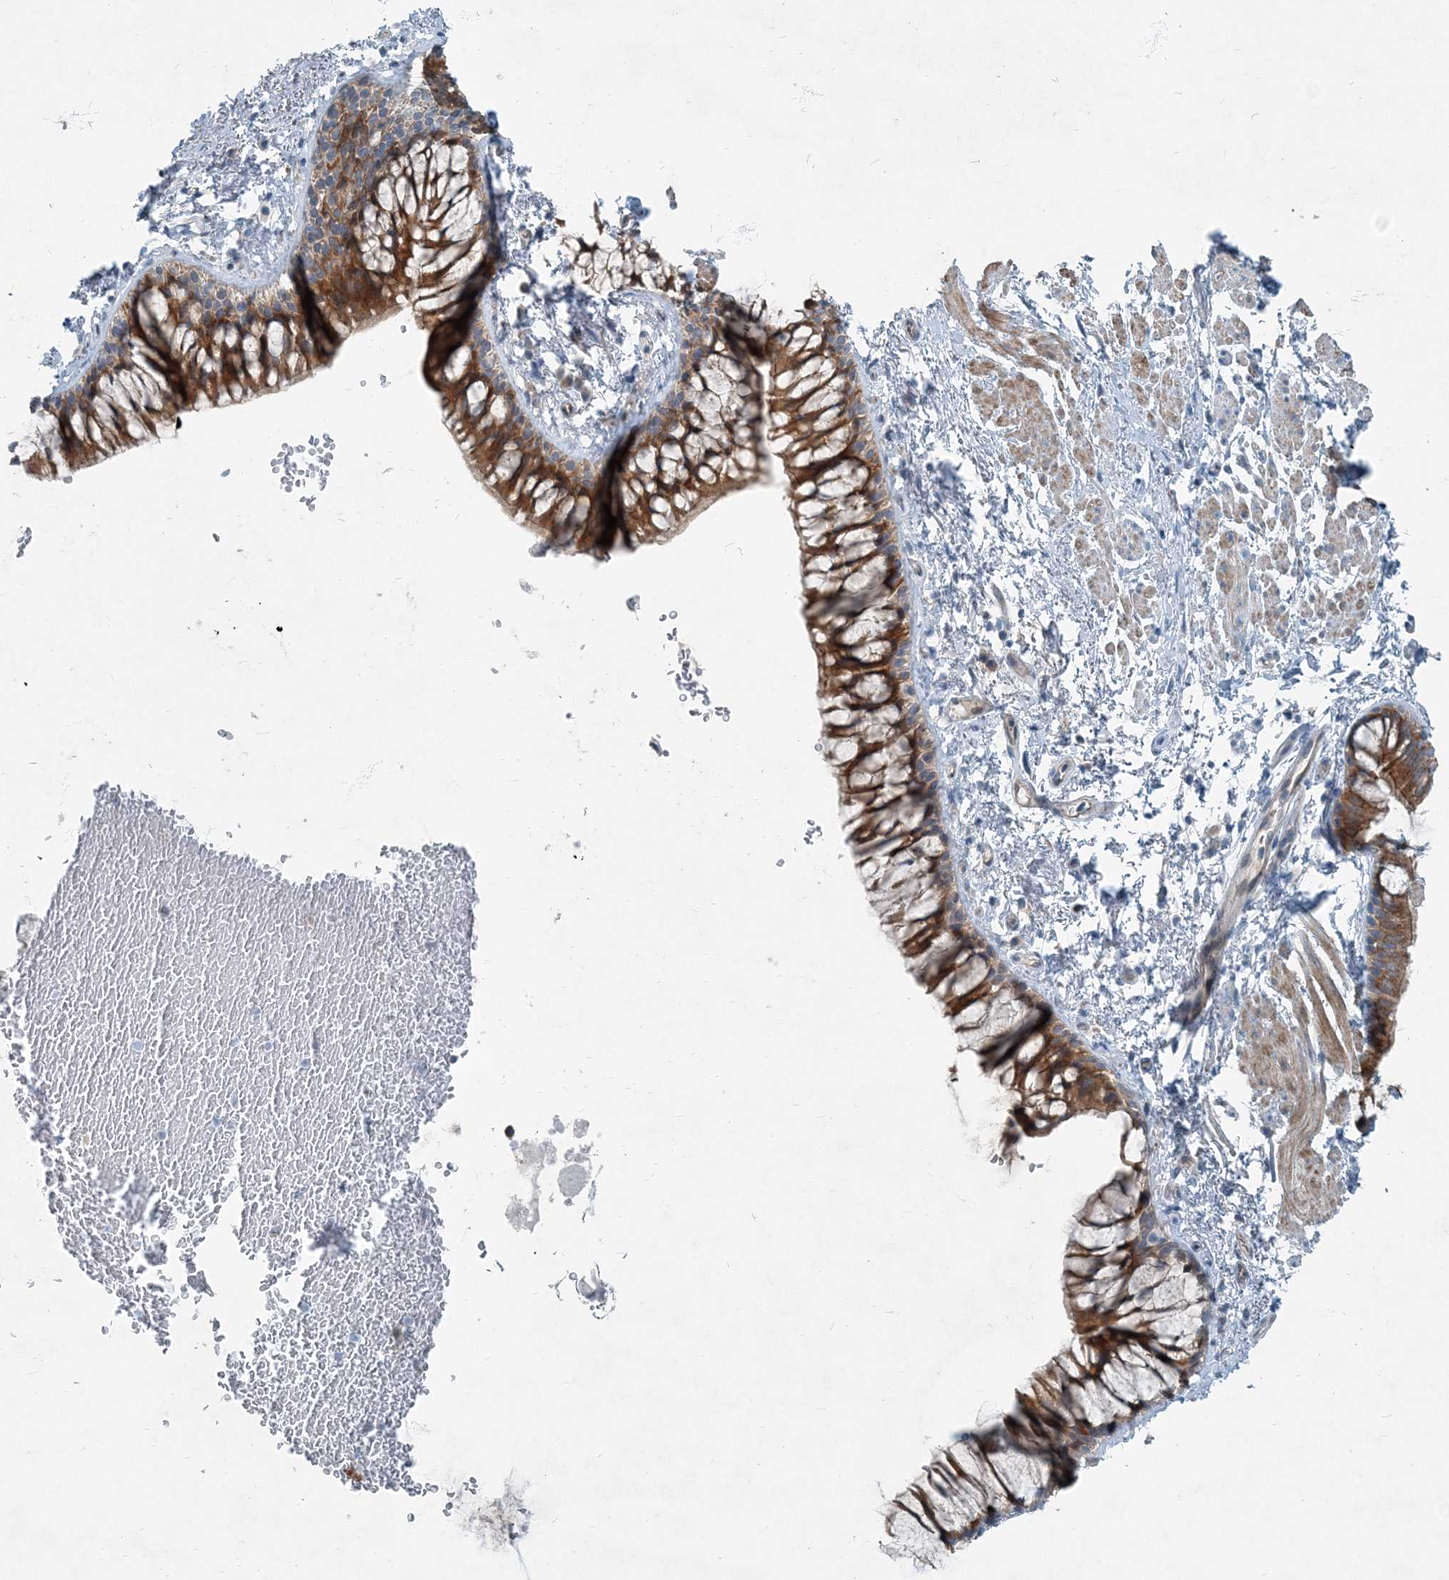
{"staining": {"intensity": "moderate", "quantity": ">75%", "location": "cytoplasmic/membranous"}, "tissue": "bronchus", "cell_type": "Respiratory epithelial cells", "image_type": "normal", "snomed": [{"axis": "morphology", "description": "Normal tissue, NOS"}, {"axis": "topography", "description": "Cartilage tissue"}, {"axis": "topography", "description": "Bronchus"}], "caption": "Immunohistochemistry (IHC) image of unremarkable bronchus: human bronchus stained using immunohistochemistry displays medium levels of moderate protein expression localized specifically in the cytoplasmic/membranous of respiratory epithelial cells, appearing as a cytoplasmic/membranous brown color.", "gene": "ARMH1", "patient": {"sex": "female", "age": 73}}